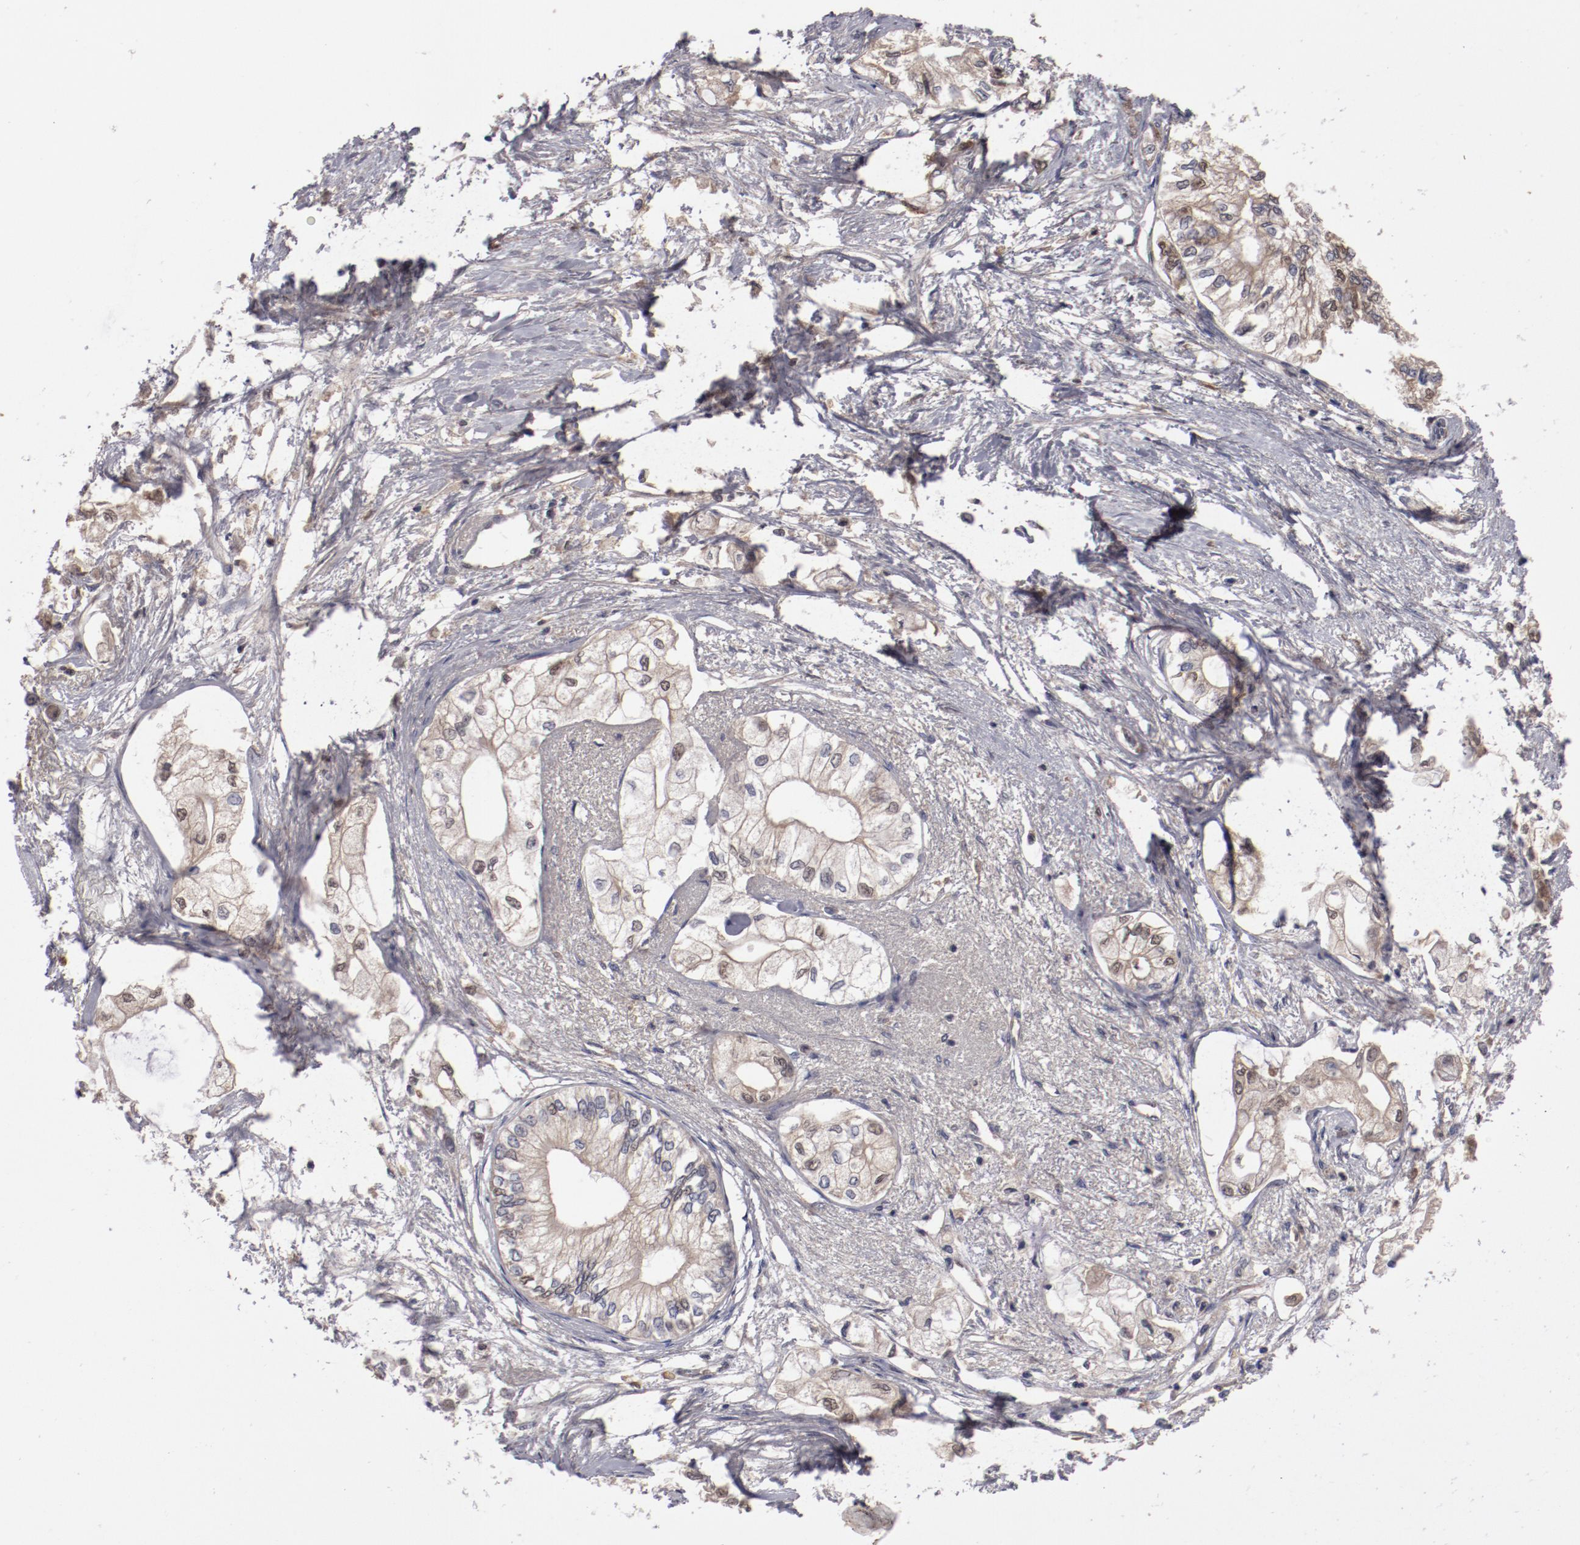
{"staining": {"intensity": "weak", "quantity": "25%-75%", "location": "cytoplasmic/membranous"}, "tissue": "pancreatic cancer", "cell_type": "Tumor cells", "image_type": "cancer", "snomed": [{"axis": "morphology", "description": "Adenocarcinoma, NOS"}, {"axis": "topography", "description": "Pancreas"}], "caption": "Pancreatic adenocarcinoma stained with immunohistochemistry displays weak cytoplasmic/membranous expression in approximately 25%-75% of tumor cells. (Stains: DAB (3,3'-diaminobenzidine) in brown, nuclei in blue, Microscopy: brightfield microscopy at high magnification).", "gene": "CP", "patient": {"sex": "male", "age": 79}}